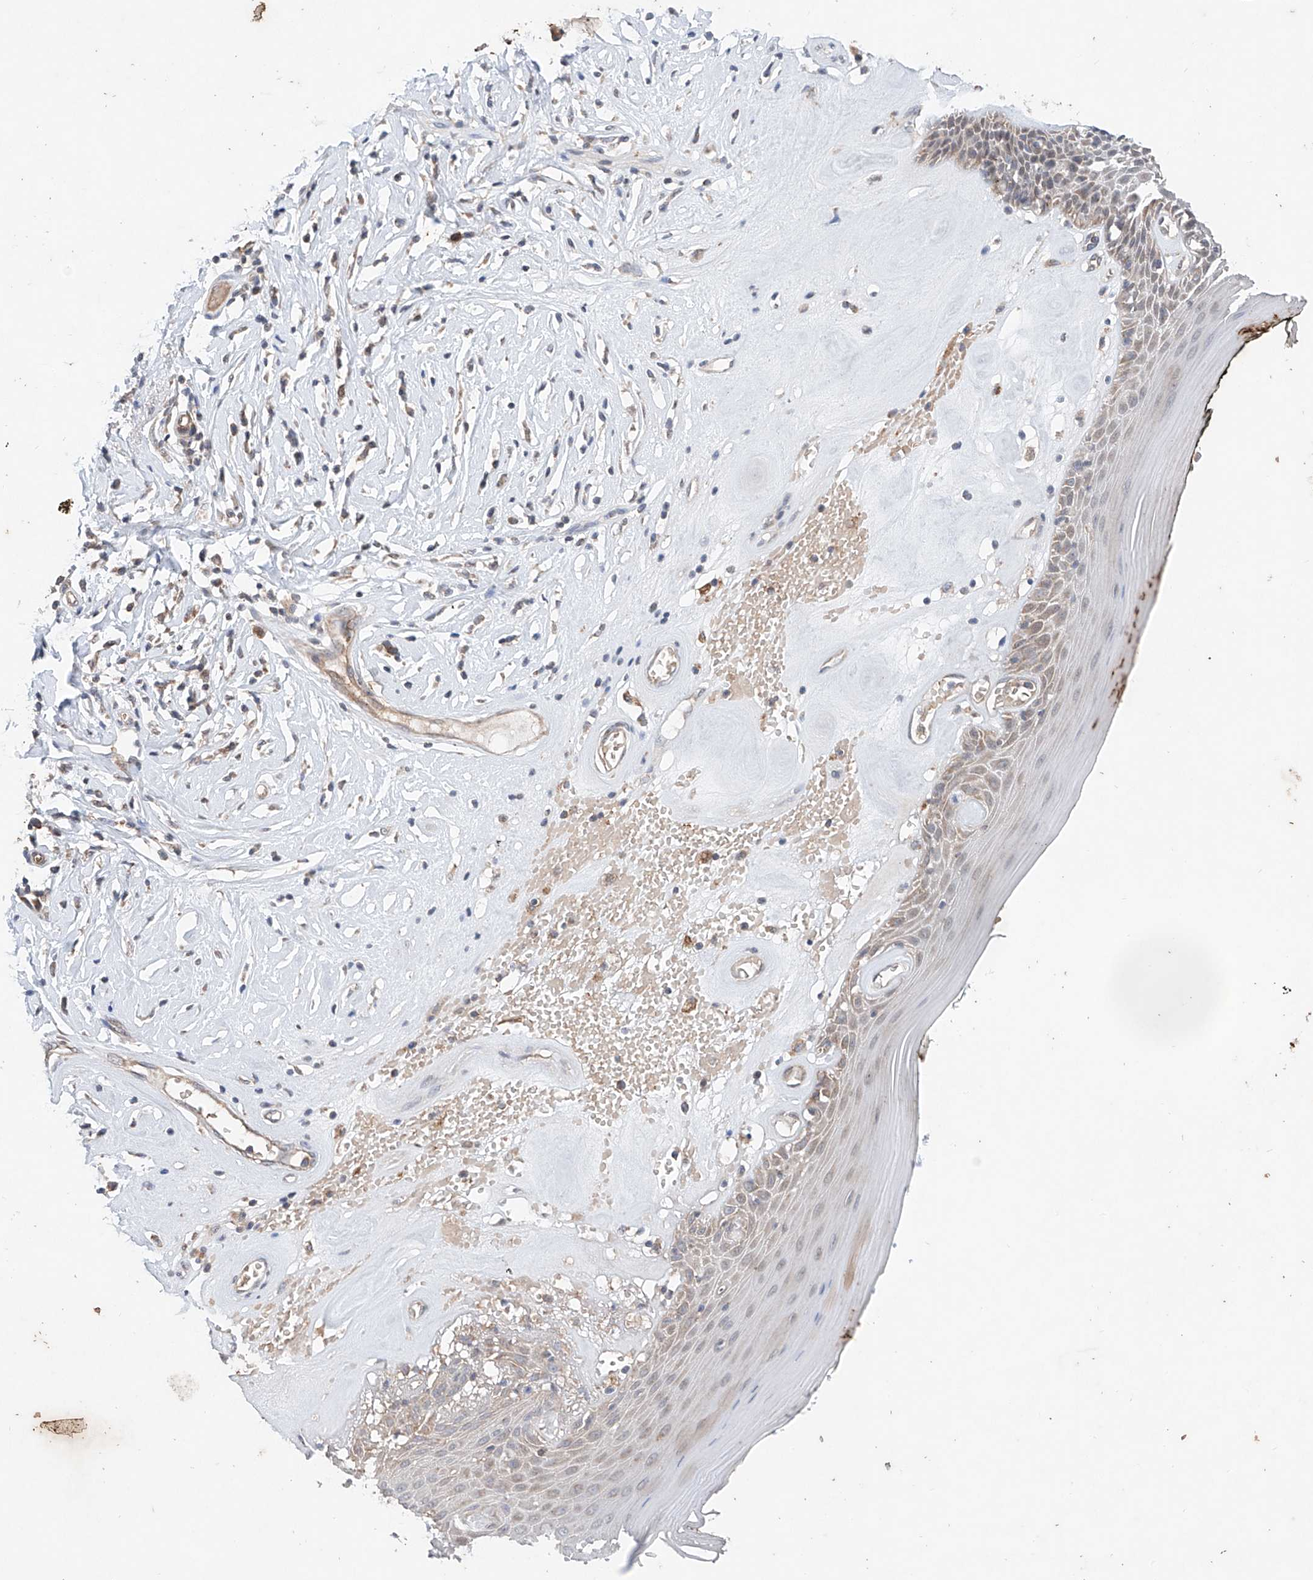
{"staining": {"intensity": "weak", "quantity": "25%-75%", "location": "cytoplasmic/membranous"}, "tissue": "skin", "cell_type": "Epidermal cells", "image_type": "normal", "snomed": [{"axis": "morphology", "description": "Normal tissue, NOS"}, {"axis": "morphology", "description": "Inflammation, NOS"}, {"axis": "topography", "description": "Vulva"}], "caption": "Protein expression by IHC exhibits weak cytoplasmic/membranous expression in about 25%-75% of epidermal cells in normal skin.", "gene": "FASTK", "patient": {"sex": "female", "age": 84}}